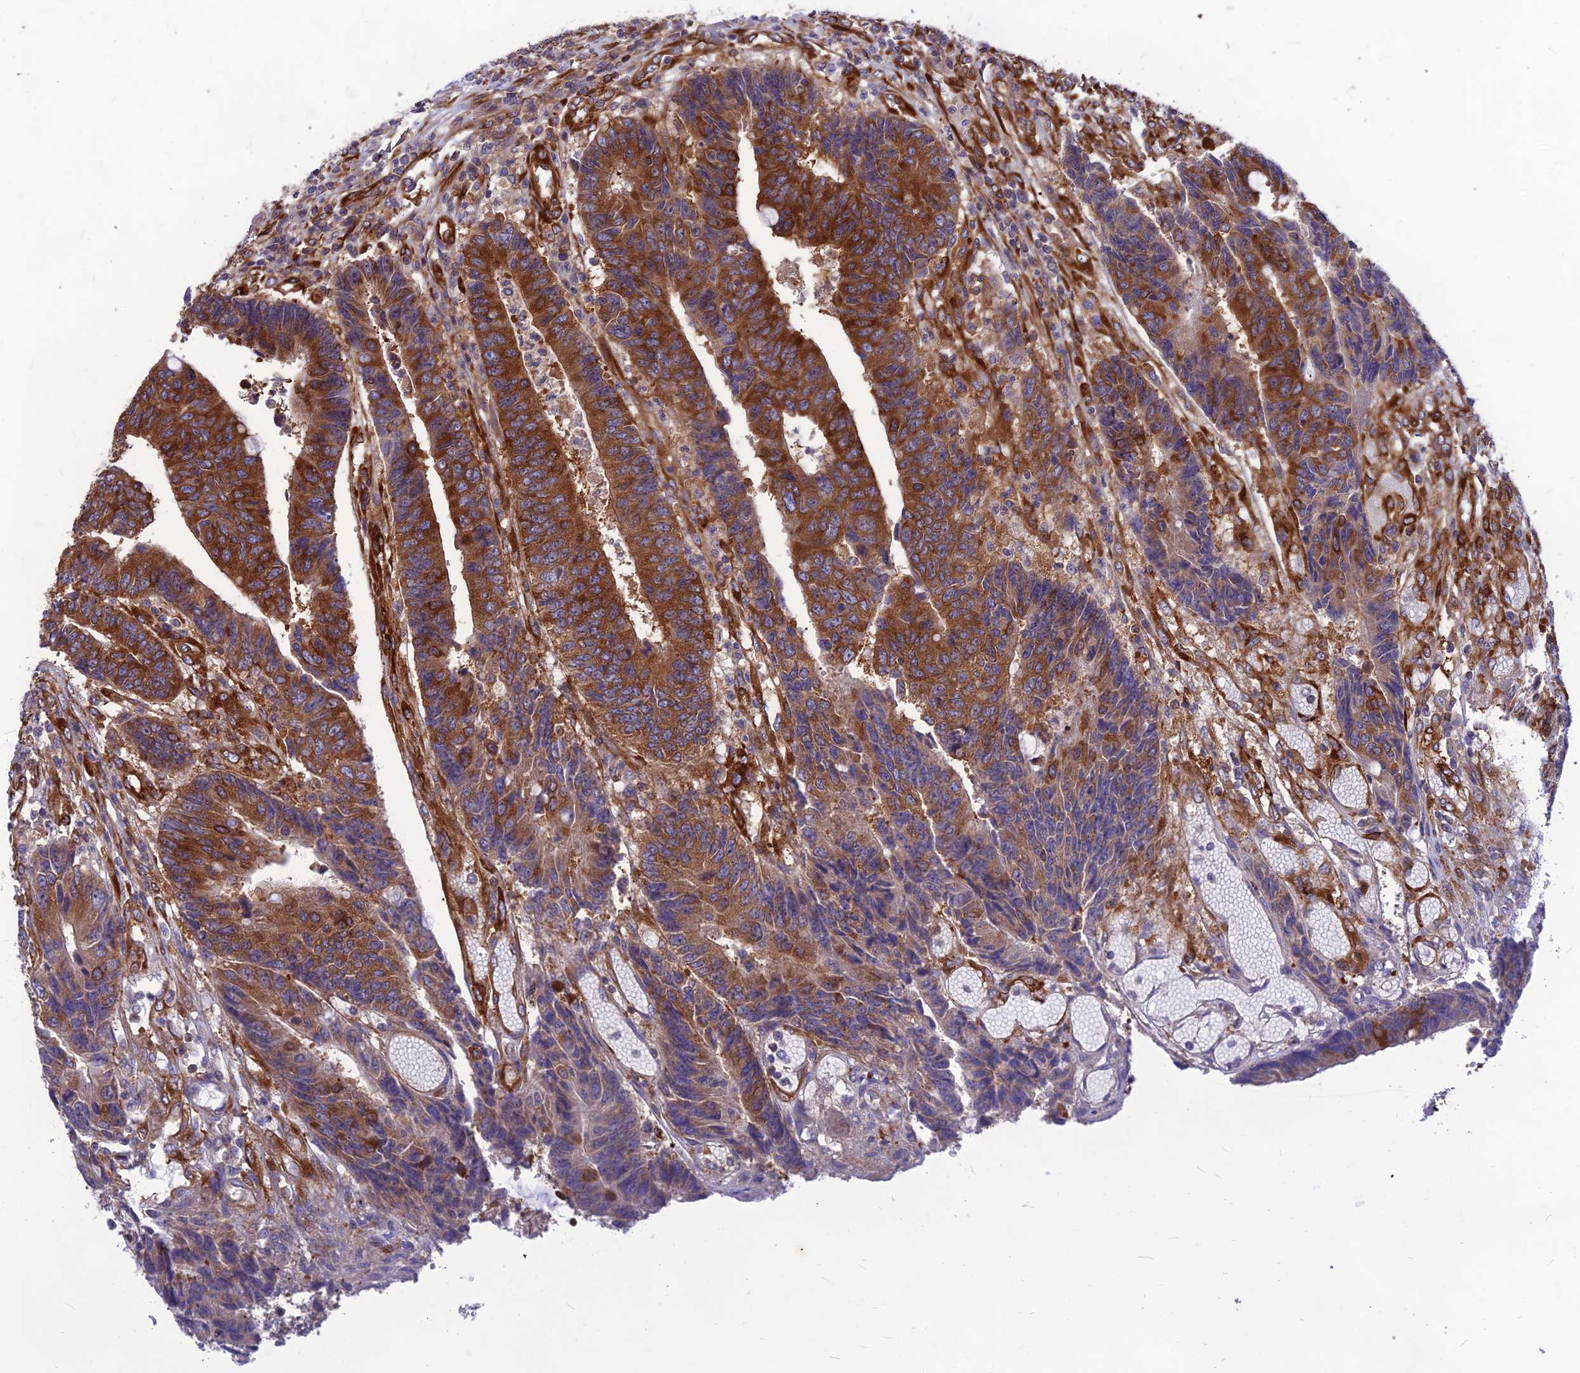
{"staining": {"intensity": "strong", "quantity": ">75%", "location": "cytoplasmic/membranous"}, "tissue": "colorectal cancer", "cell_type": "Tumor cells", "image_type": "cancer", "snomed": [{"axis": "morphology", "description": "Adenocarcinoma, NOS"}, {"axis": "topography", "description": "Rectum"}], "caption": "Immunohistochemical staining of colorectal cancer (adenocarcinoma) exhibits high levels of strong cytoplasmic/membranous protein staining in about >75% of tumor cells.", "gene": "PTCD2", "patient": {"sex": "male", "age": 84}}